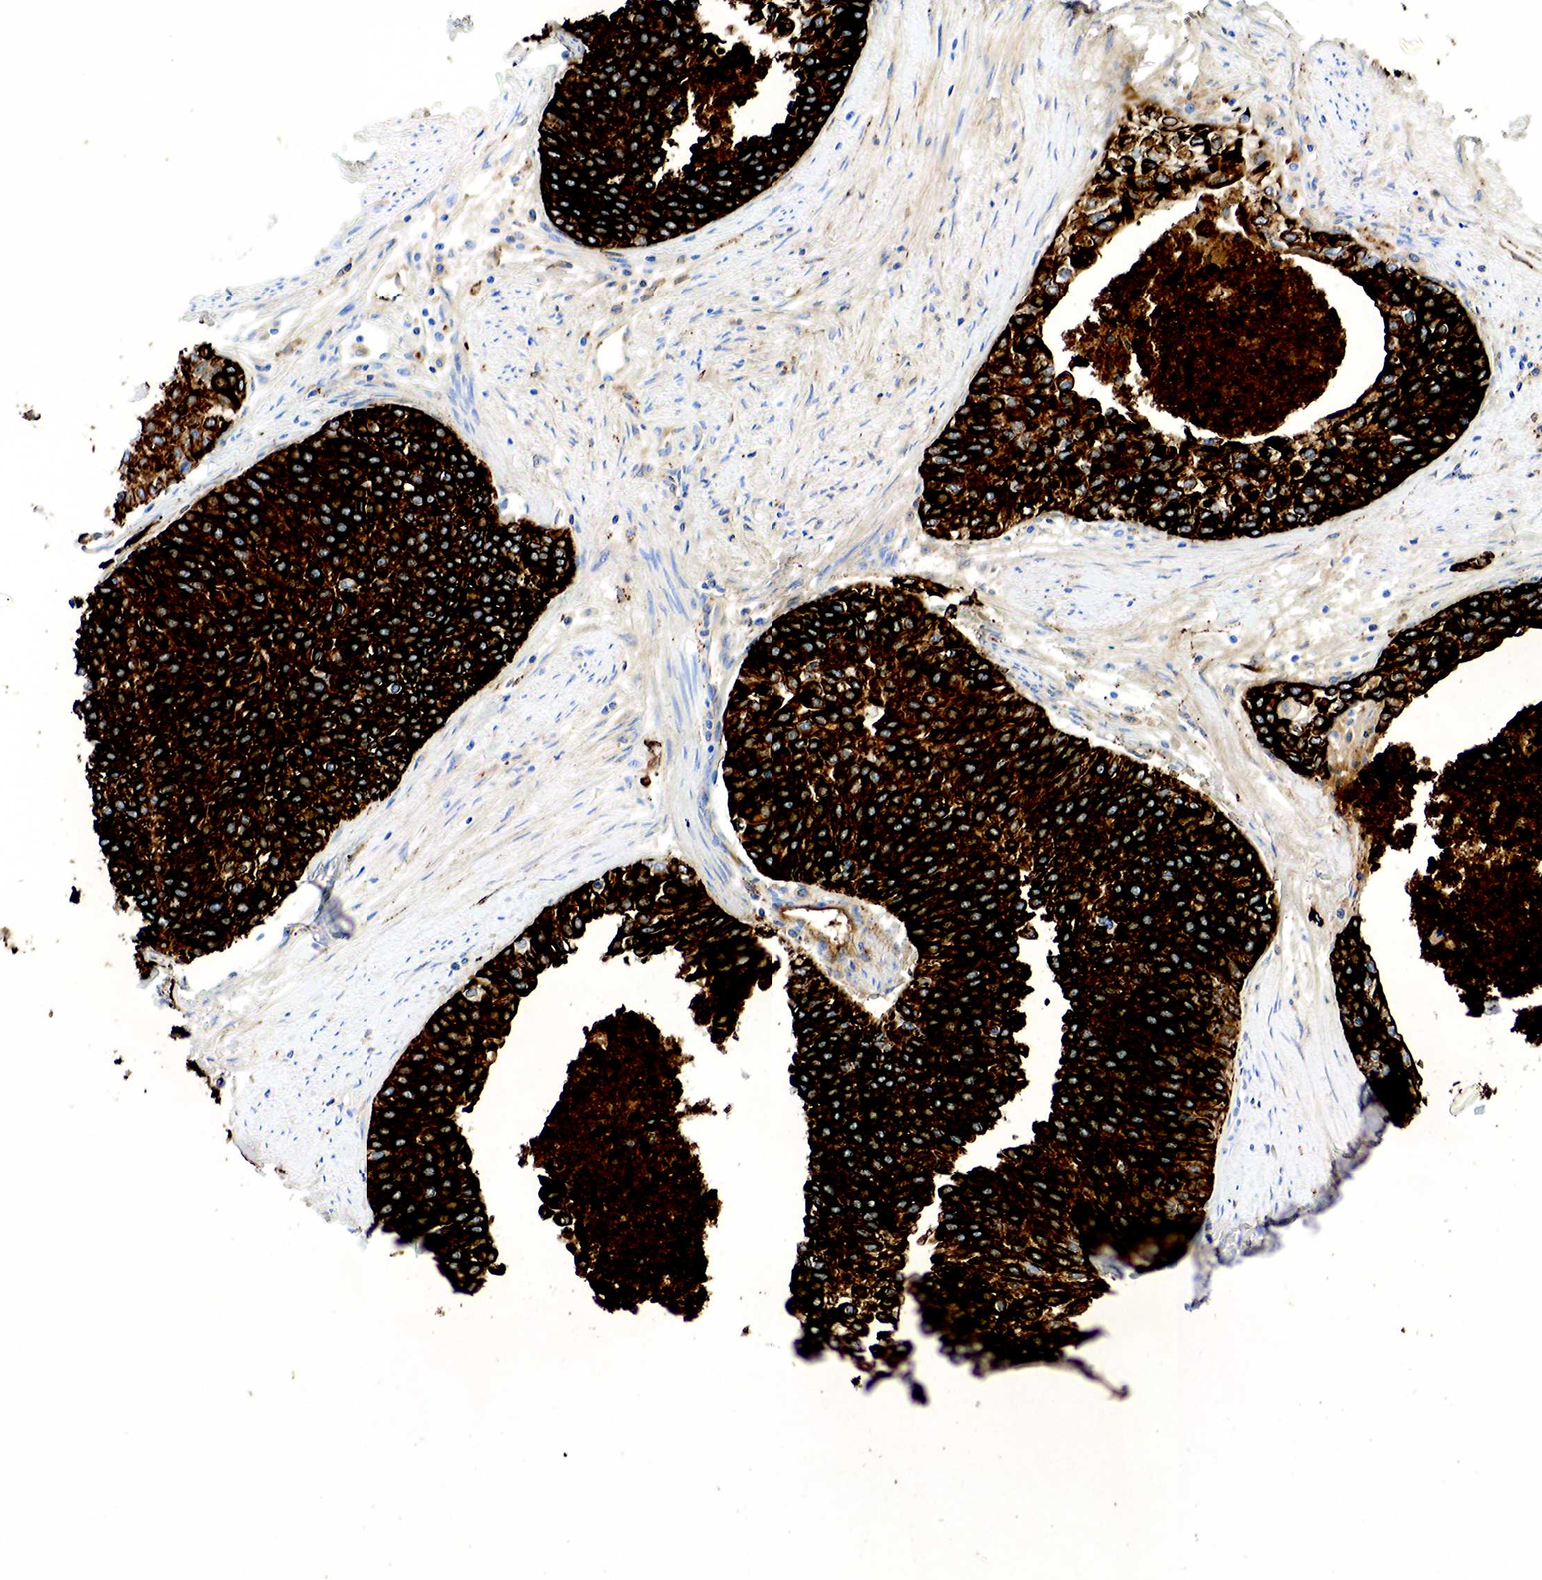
{"staining": {"intensity": "strong", "quantity": ">75%", "location": "cytoplasmic/membranous"}, "tissue": "urothelial cancer", "cell_type": "Tumor cells", "image_type": "cancer", "snomed": [{"axis": "morphology", "description": "Urothelial carcinoma, Low grade"}, {"axis": "topography", "description": "Urinary bladder"}], "caption": "Protein expression analysis of urothelial cancer demonstrates strong cytoplasmic/membranous expression in about >75% of tumor cells. The staining was performed using DAB (3,3'-diaminobenzidine), with brown indicating positive protein expression. Nuclei are stained blue with hematoxylin.", "gene": "KRT7", "patient": {"sex": "female", "age": 73}}